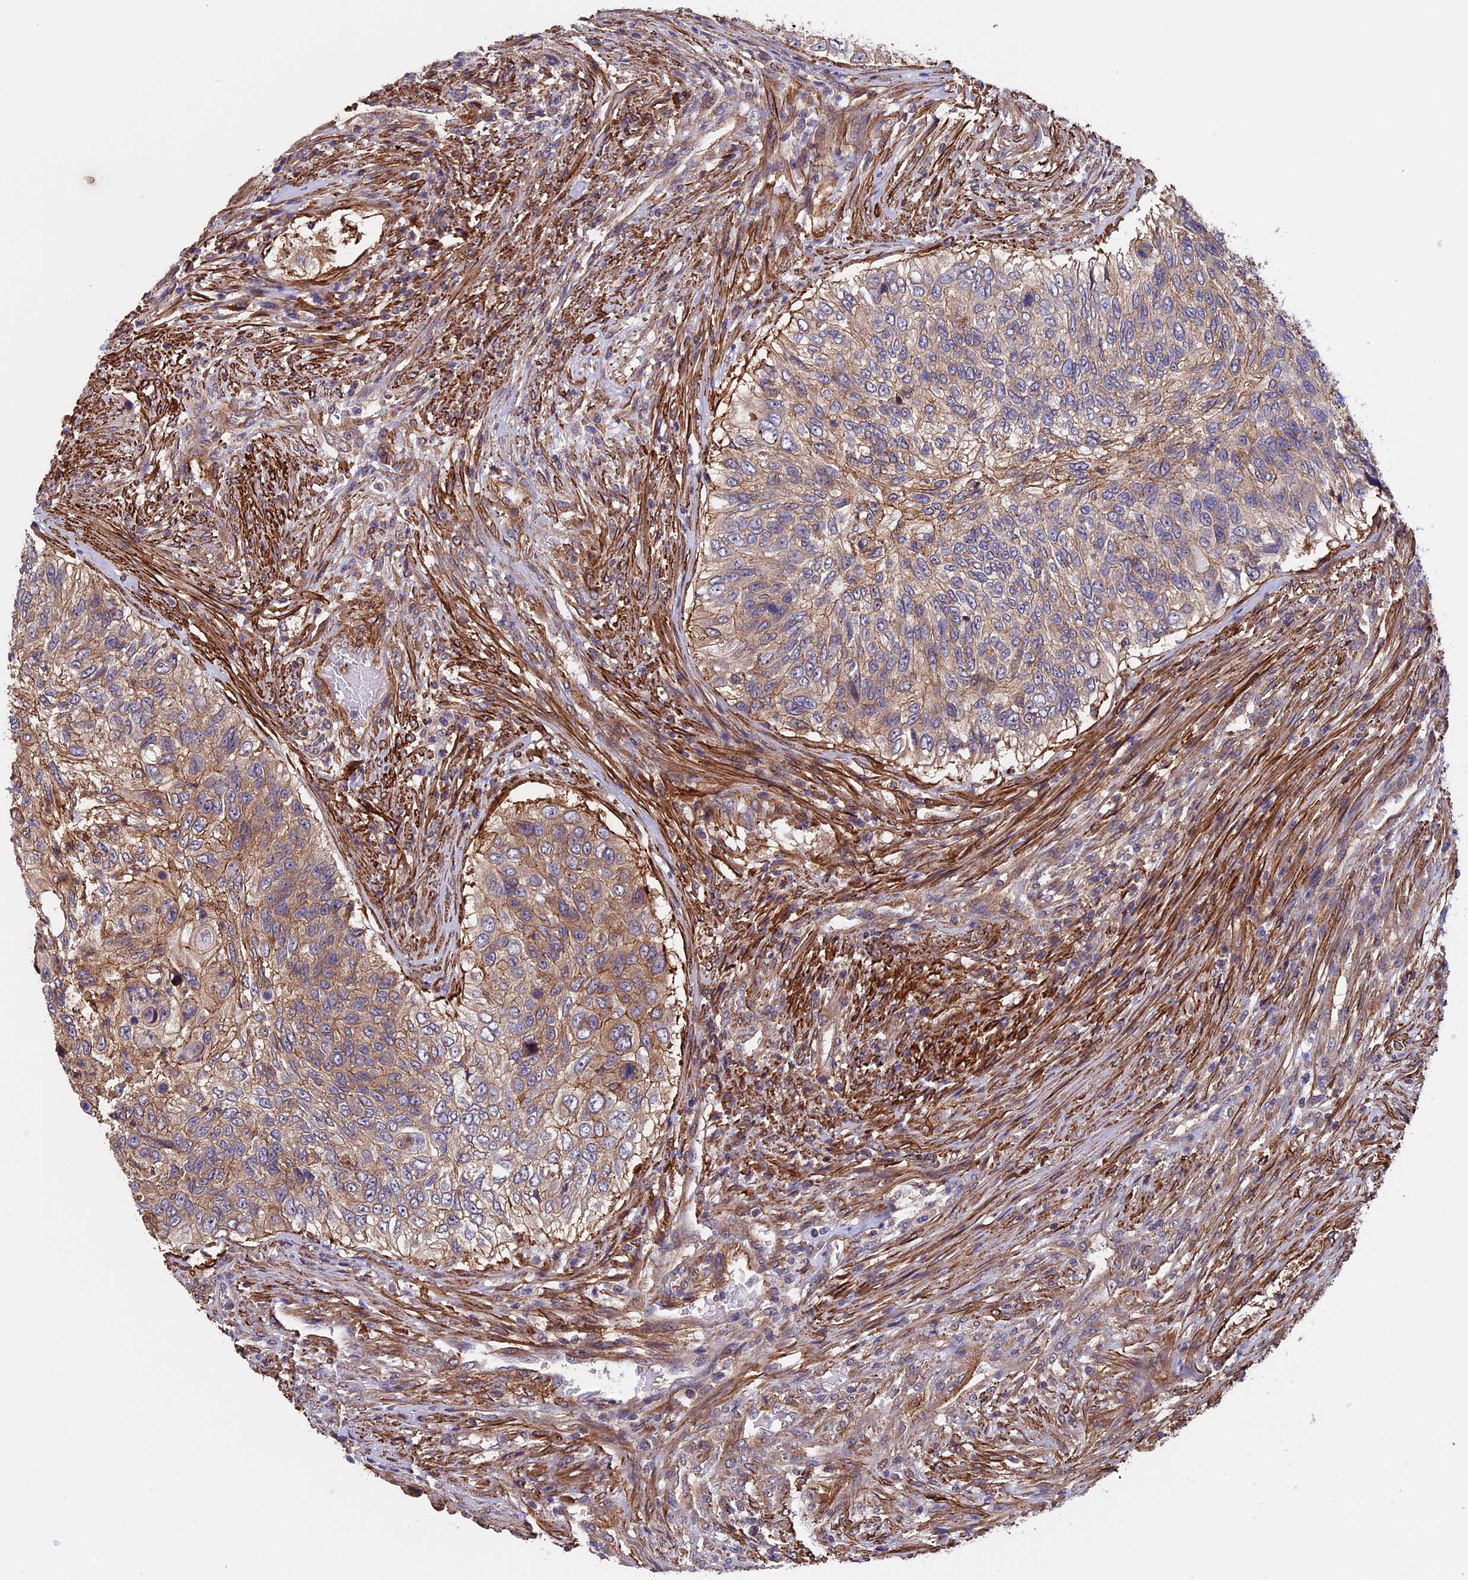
{"staining": {"intensity": "moderate", "quantity": "25%-75%", "location": "cytoplasmic/membranous"}, "tissue": "urothelial cancer", "cell_type": "Tumor cells", "image_type": "cancer", "snomed": [{"axis": "morphology", "description": "Urothelial carcinoma, High grade"}, {"axis": "topography", "description": "Urinary bladder"}], "caption": "Immunohistochemistry photomicrograph of human urothelial cancer stained for a protein (brown), which displays medium levels of moderate cytoplasmic/membranous expression in about 25%-75% of tumor cells.", "gene": "SLC9A5", "patient": {"sex": "female", "age": 60}}